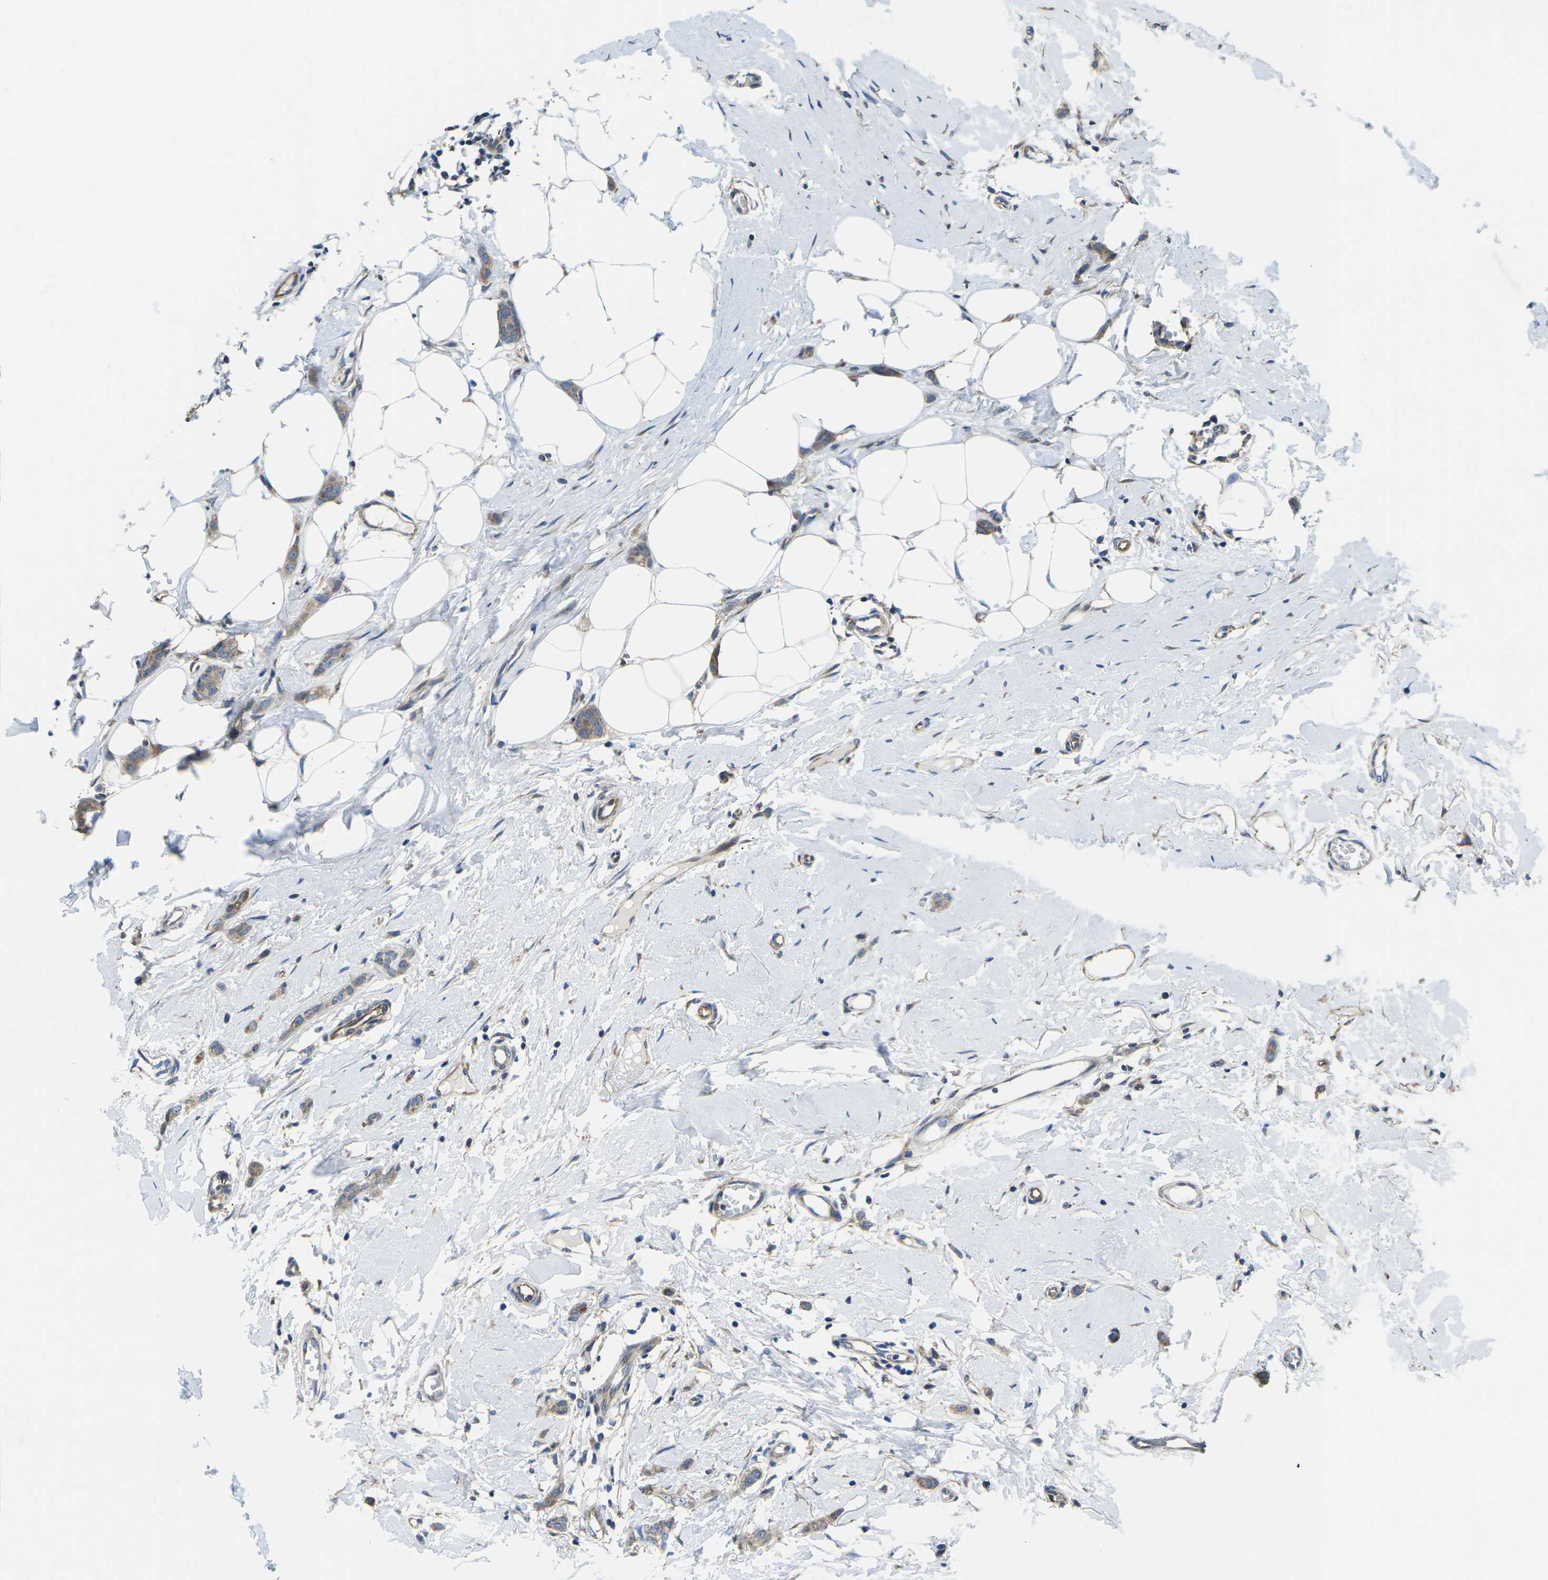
{"staining": {"intensity": "weak", "quantity": ">75%", "location": "cytoplasmic/membranous"}, "tissue": "breast cancer", "cell_type": "Tumor cells", "image_type": "cancer", "snomed": [{"axis": "morphology", "description": "Lobular carcinoma"}, {"axis": "topography", "description": "Skin"}, {"axis": "topography", "description": "Breast"}], "caption": "Approximately >75% of tumor cells in breast cancer (lobular carcinoma) reveal weak cytoplasmic/membranous protein expression as visualized by brown immunohistochemical staining.", "gene": "TMEFF2", "patient": {"sex": "female", "age": 46}}